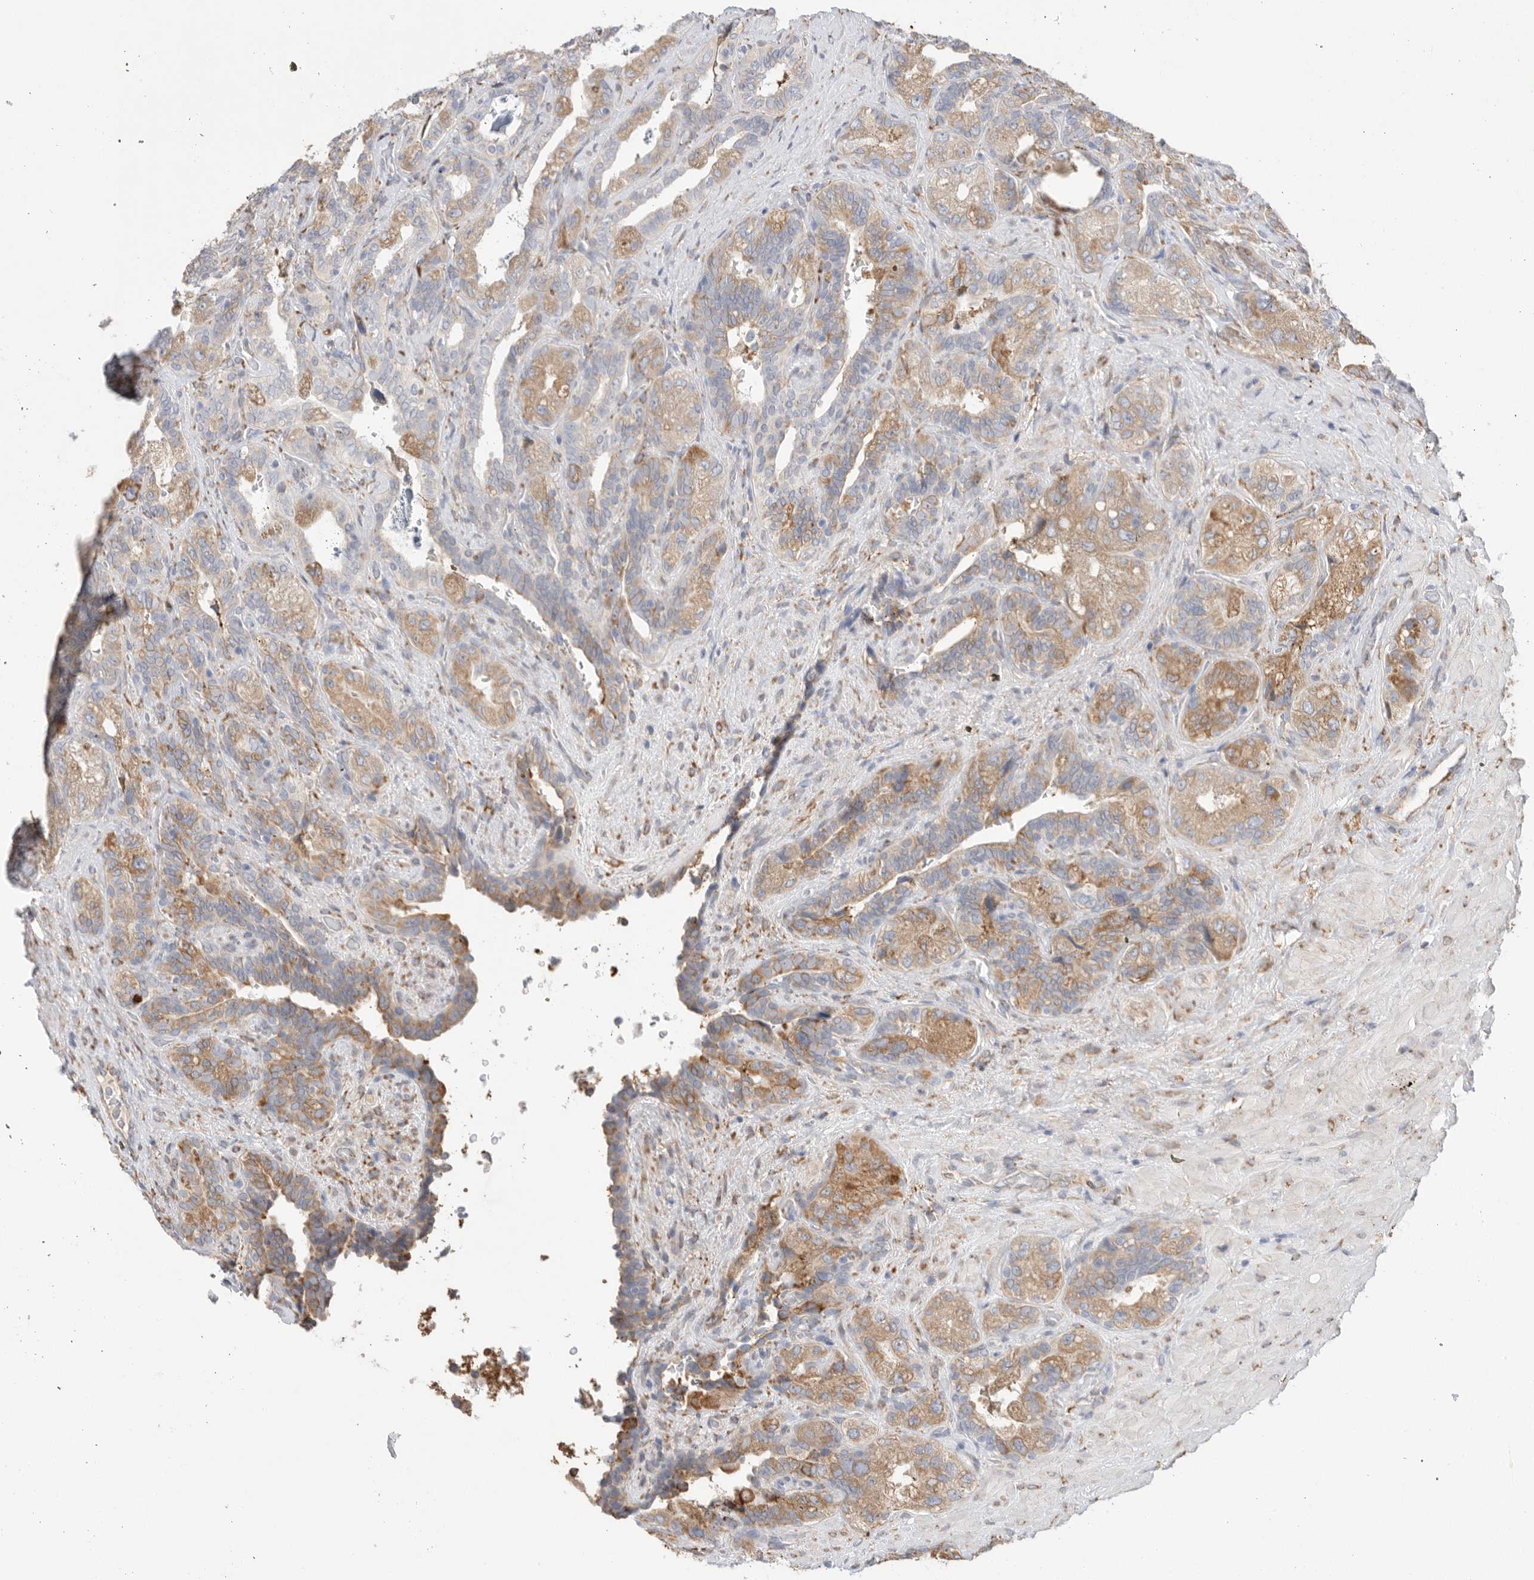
{"staining": {"intensity": "moderate", "quantity": ">75%", "location": "cytoplasmic/membranous"}, "tissue": "seminal vesicle", "cell_type": "Glandular cells", "image_type": "normal", "snomed": [{"axis": "morphology", "description": "Normal tissue, NOS"}, {"axis": "topography", "description": "Prostate"}, {"axis": "topography", "description": "Seminal veicle"}], "caption": "The micrograph reveals staining of benign seminal vesicle, revealing moderate cytoplasmic/membranous protein expression (brown color) within glandular cells. The protein is shown in brown color, while the nuclei are stained blue.", "gene": "BLOC1S5", "patient": {"sex": "male", "age": 67}}